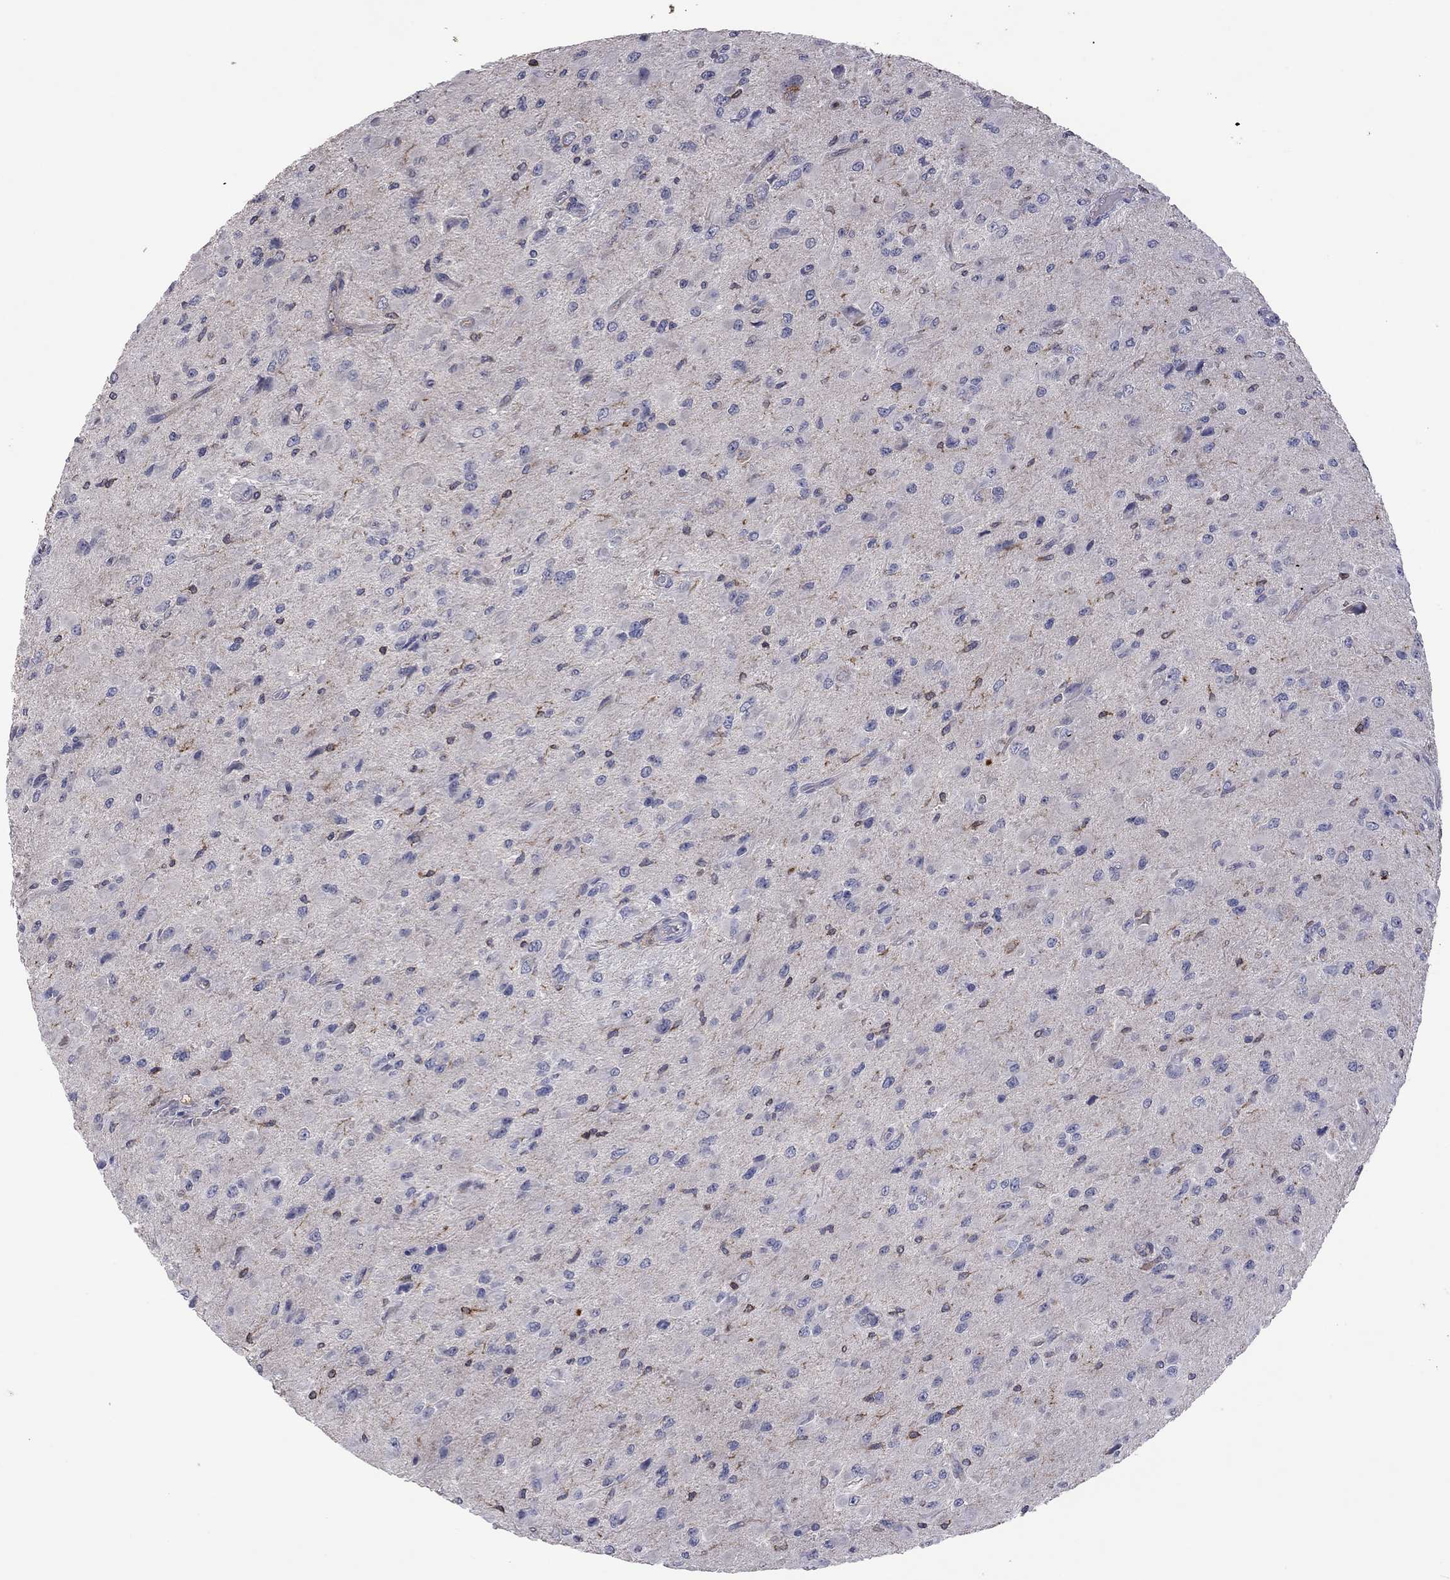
{"staining": {"intensity": "negative", "quantity": "none", "location": "none"}, "tissue": "glioma", "cell_type": "Tumor cells", "image_type": "cancer", "snomed": [{"axis": "morphology", "description": "Glioma, malignant, High grade"}, {"axis": "topography", "description": "Cerebral cortex"}], "caption": "An IHC micrograph of malignant glioma (high-grade) is shown. There is no staining in tumor cells of malignant glioma (high-grade).", "gene": "IPCEF1", "patient": {"sex": "male", "age": 35}}